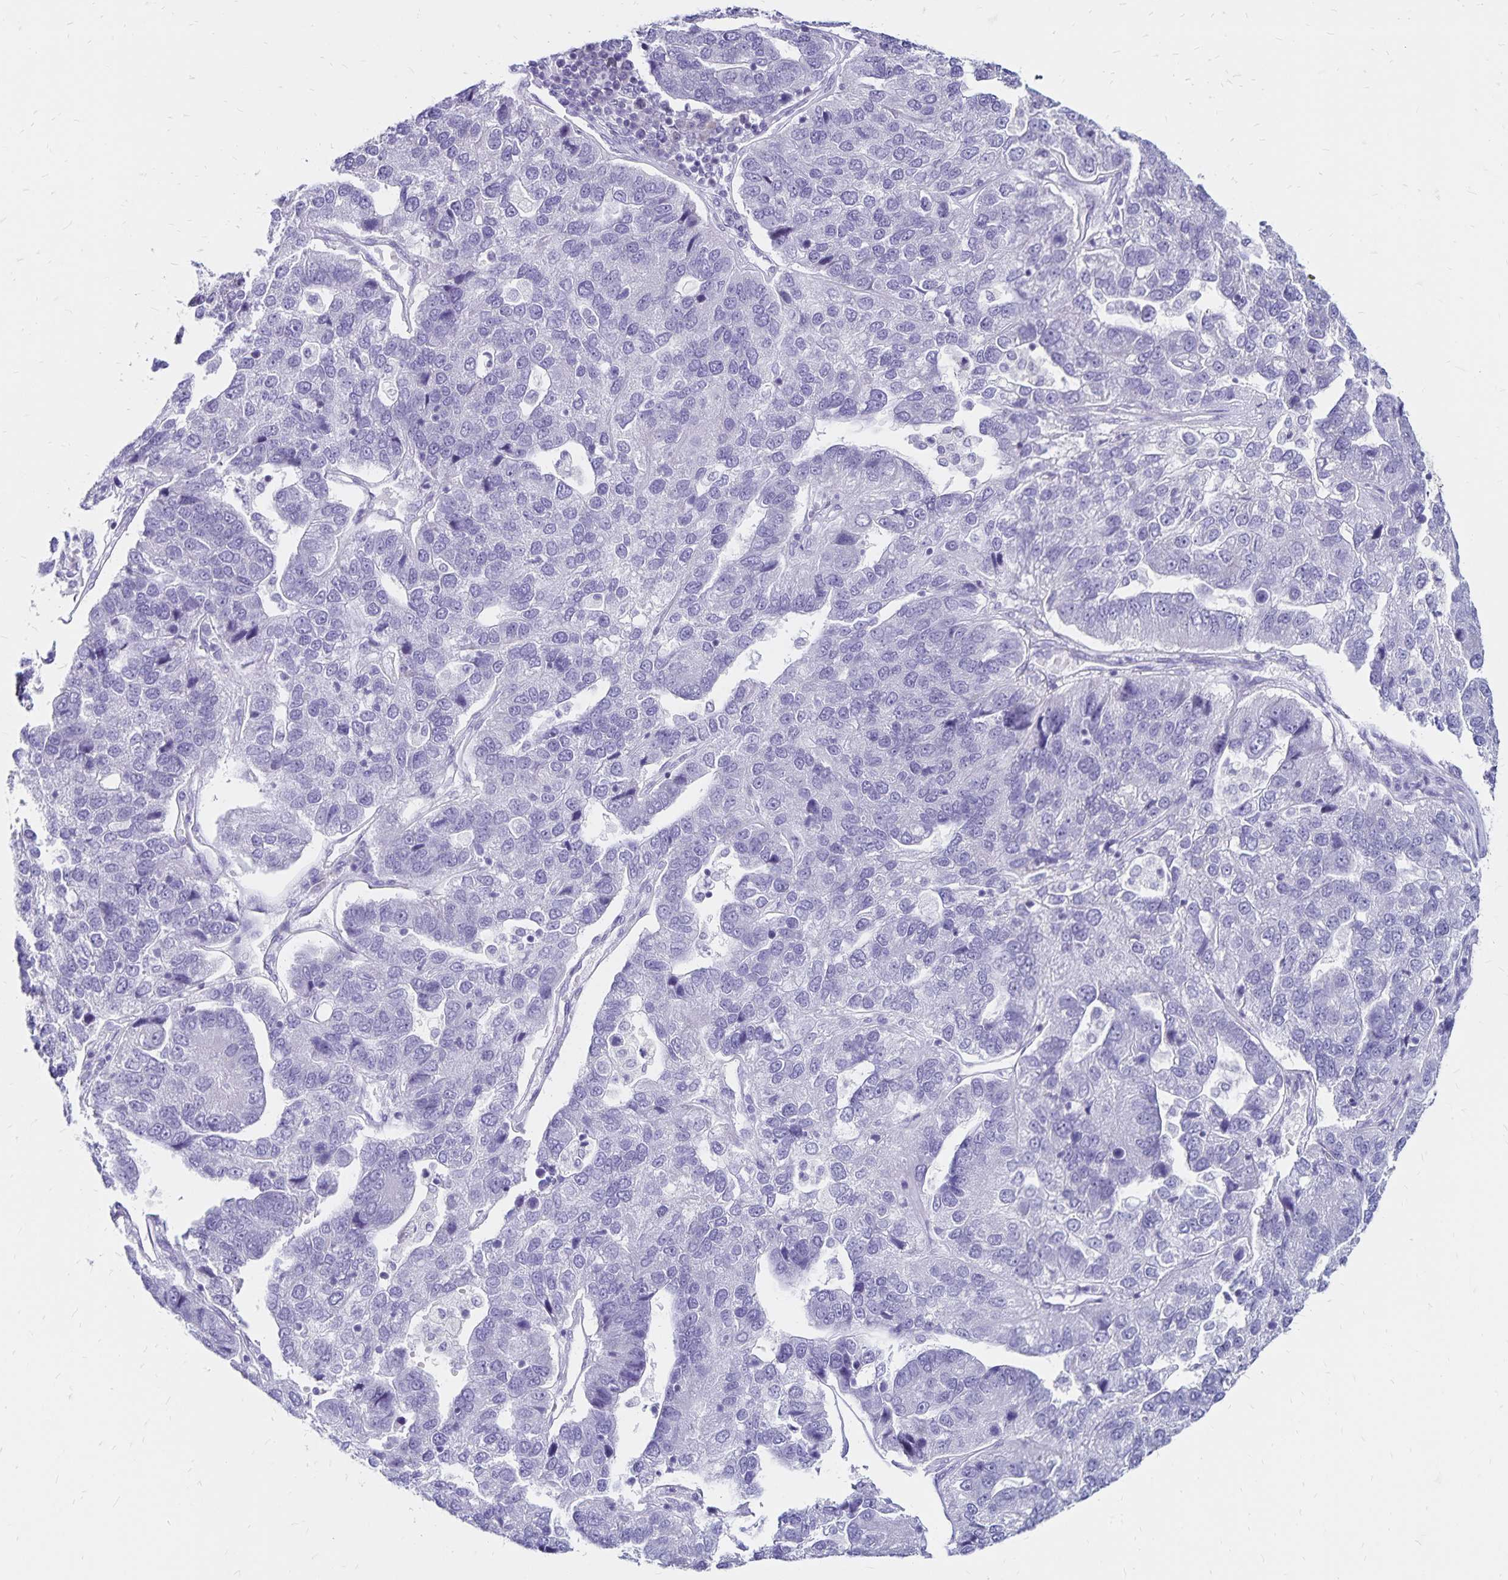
{"staining": {"intensity": "negative", "quantity": "none", "location": "none"}, "tissue": "pancreatic cancer", "cell_type": "Tumor cells", "image_type": "cancer", "snomed": [{"axis": "morphology", "description": "Adenocarcinoma, NOS"}, {"axis": "topography", "description": "Pancreas"}], "caption": "An IHC photomicrograph of pancreatic cancer (adenocarcinoma) is shown. There is no staining in tumor cells of pancreatic cancer (adenocarcinoma).", "gene": "IKZF1", "patient": {"sex": "female", "age": 61}}